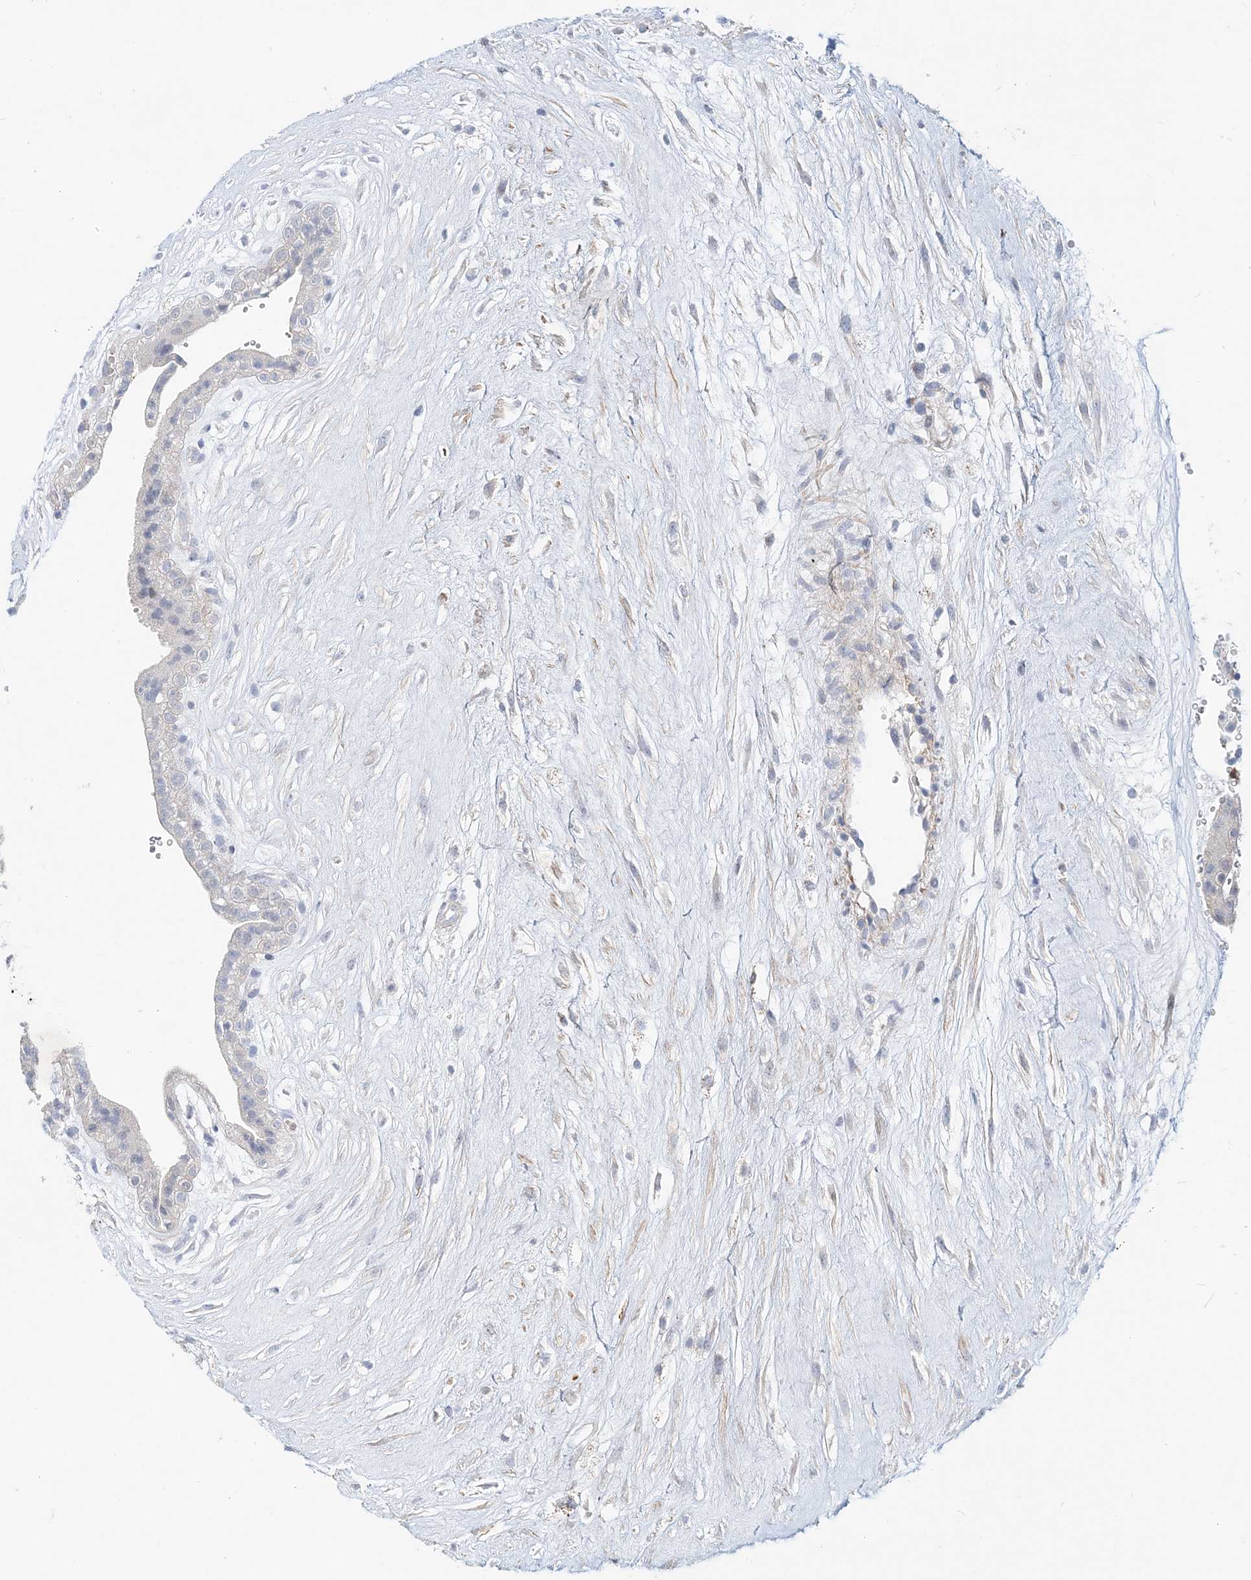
{"staining": {"intensity": "negative", "quantity": "none", "location": "none"}, "tissue": "placenta", "cell_type": "Decidual cells", "image_type": "normal", "snomed": [{"axis": "morphology", "description": "Normal tissue, NOS"}, {"axis": "topography", "description": "Placenta"}], "caption": "DAB immunohistochemical staining of unremarkable placenta displays no significant positivity in decidual cells.", "gene": "DNAH5", "patient": {"sex": "female", "age": 18}}